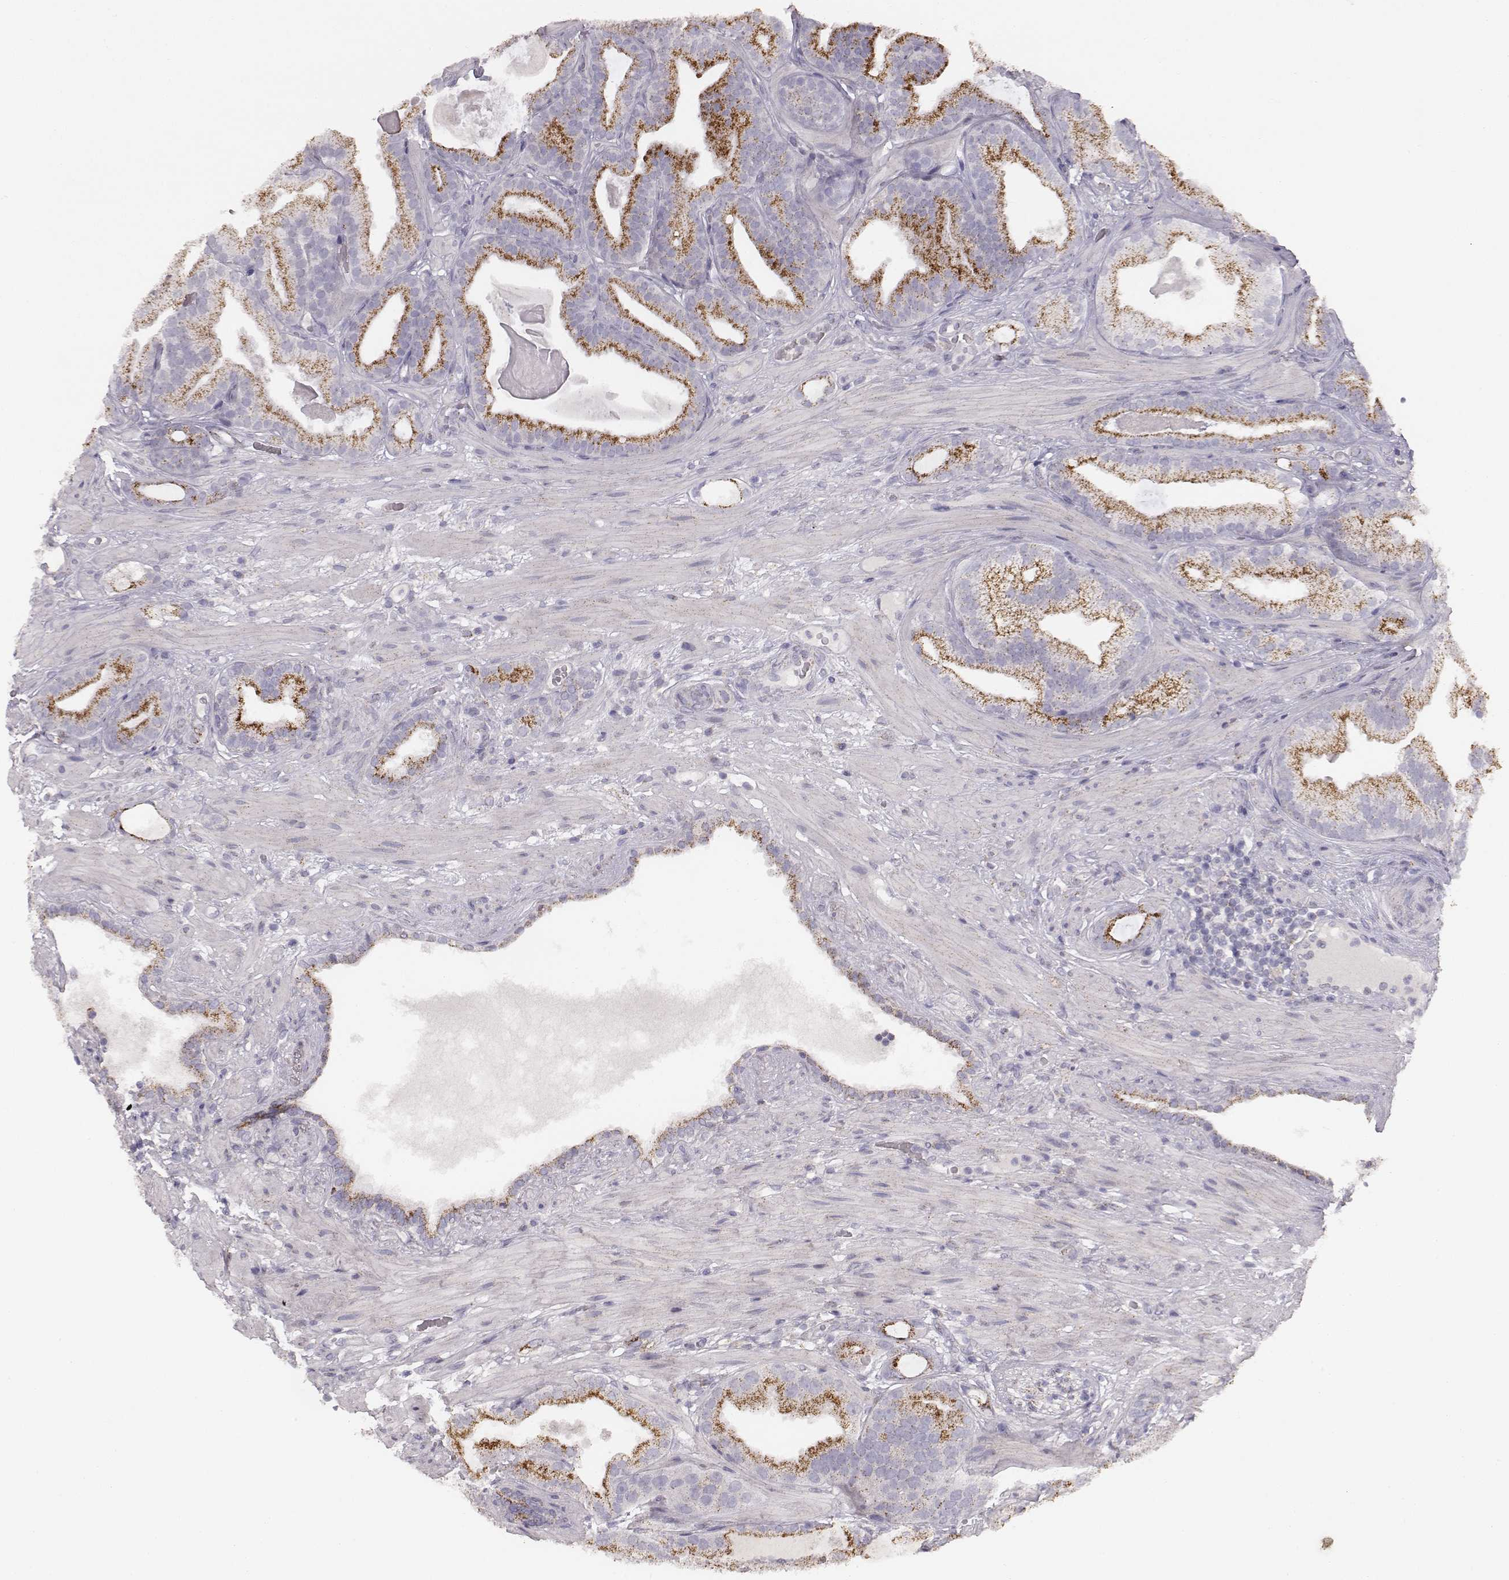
{"staining": {"intensity": "strong", "quantity": ">75%", "location": "cytoplasmic/membranous"}, "tissue": "prostate cancer", "cell_type": "Tumor cells", "image_type": "cancer", "snomed": [{"axis": "morphology", "description": "Adenocarcinoma, Low grade"}, {"axis": "topography", "description": "Prostate"}], "caption": "The micrograph shows immunohistochemical staining of prostate cancer (low-grade adenocarcinoma). There is strong cytoplasmic/membranous expression is present in about >75% of tumor cells.", "gene": "ABCD3", "patient": {"sex": "male", "age": 57}}